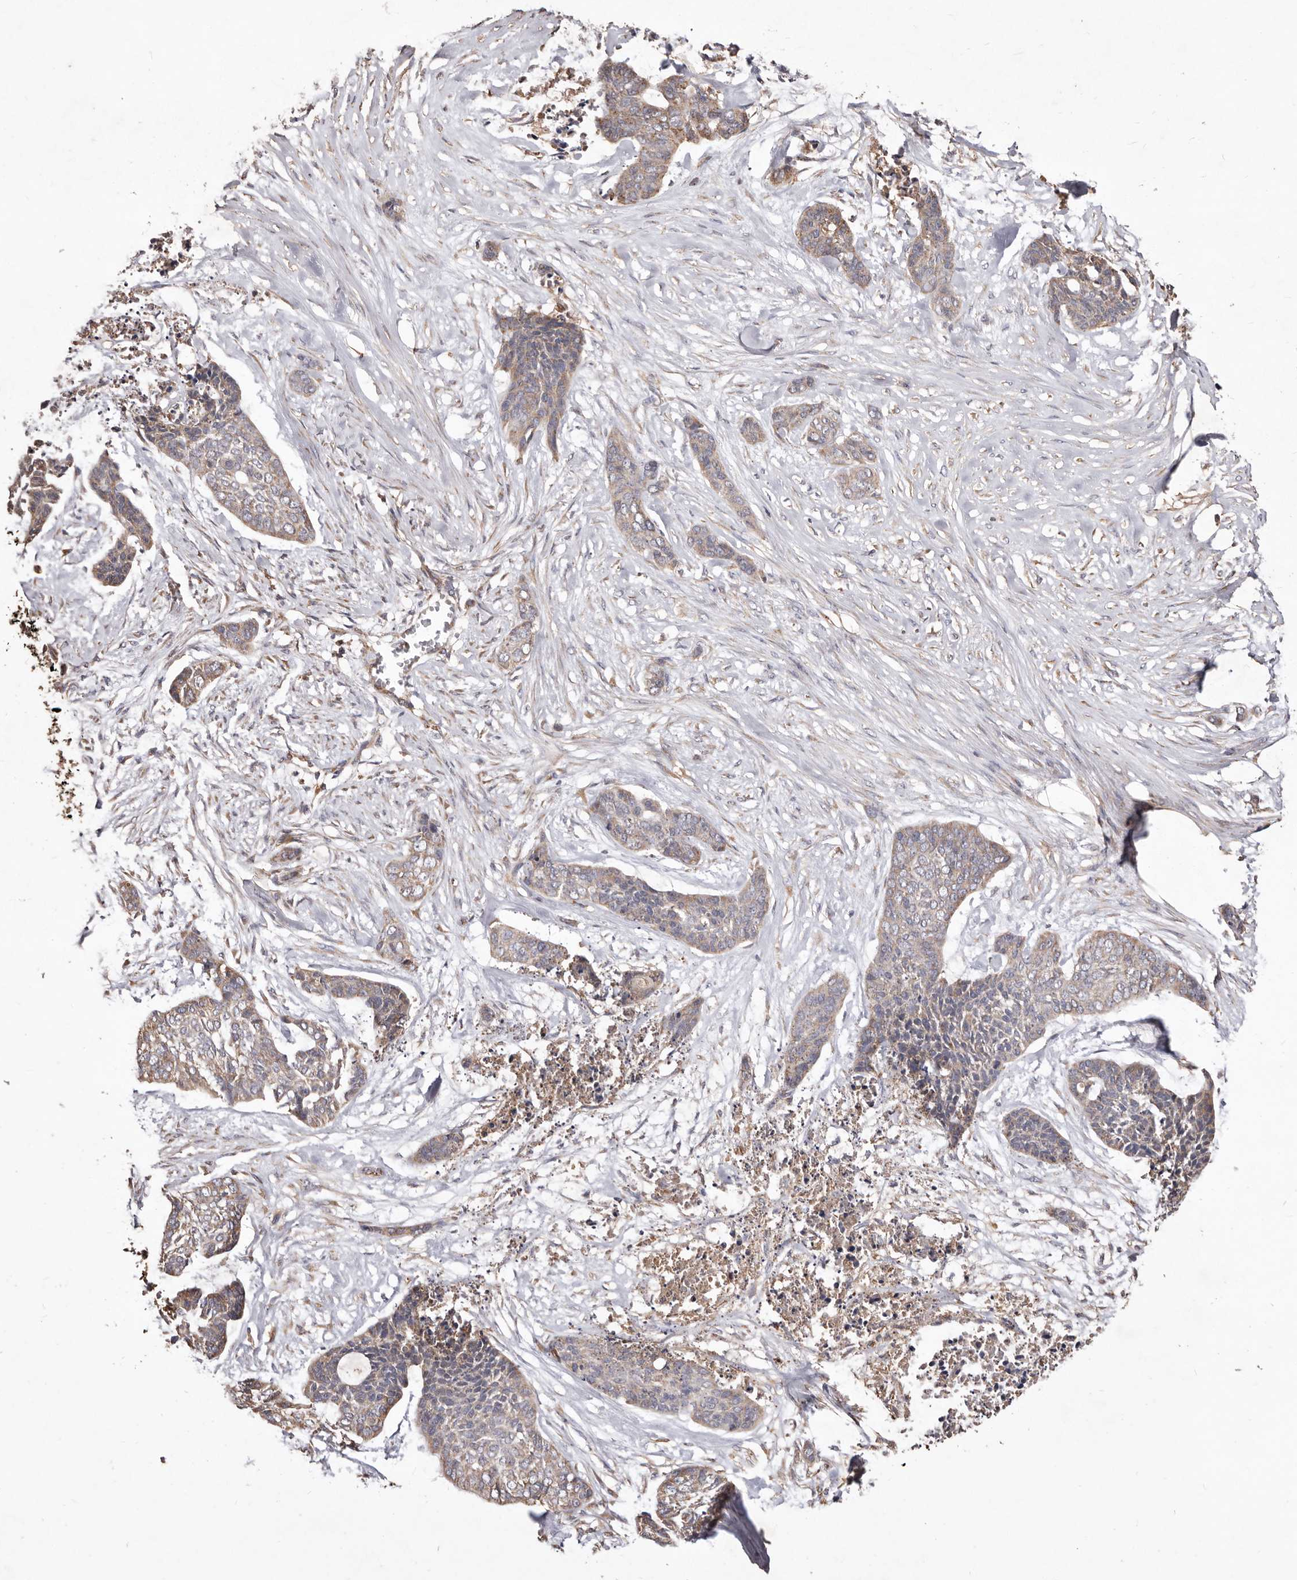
{"staining": {"intensity": "weak", "quantity": "25%-75%", "location": "cytoplasmic/membranous"}, "tissue": "skin cancer", "cell_type": "Tumor cells", "image_type": "cancer", "snomed": [{"axis": "morphology", "description": "Basal cell carcinoma"}, {"axis": "topography", "description": "Skin"}], "caption": "Skin cancer (basal cell carcinoma) was stained to show a protein in brown. There is low levels of weak cytoplasmic/membranous staining in about 25%-75% of tumor cells.", "gene": "STEAP2", "patient": {"sex": "female", "age": 64}}